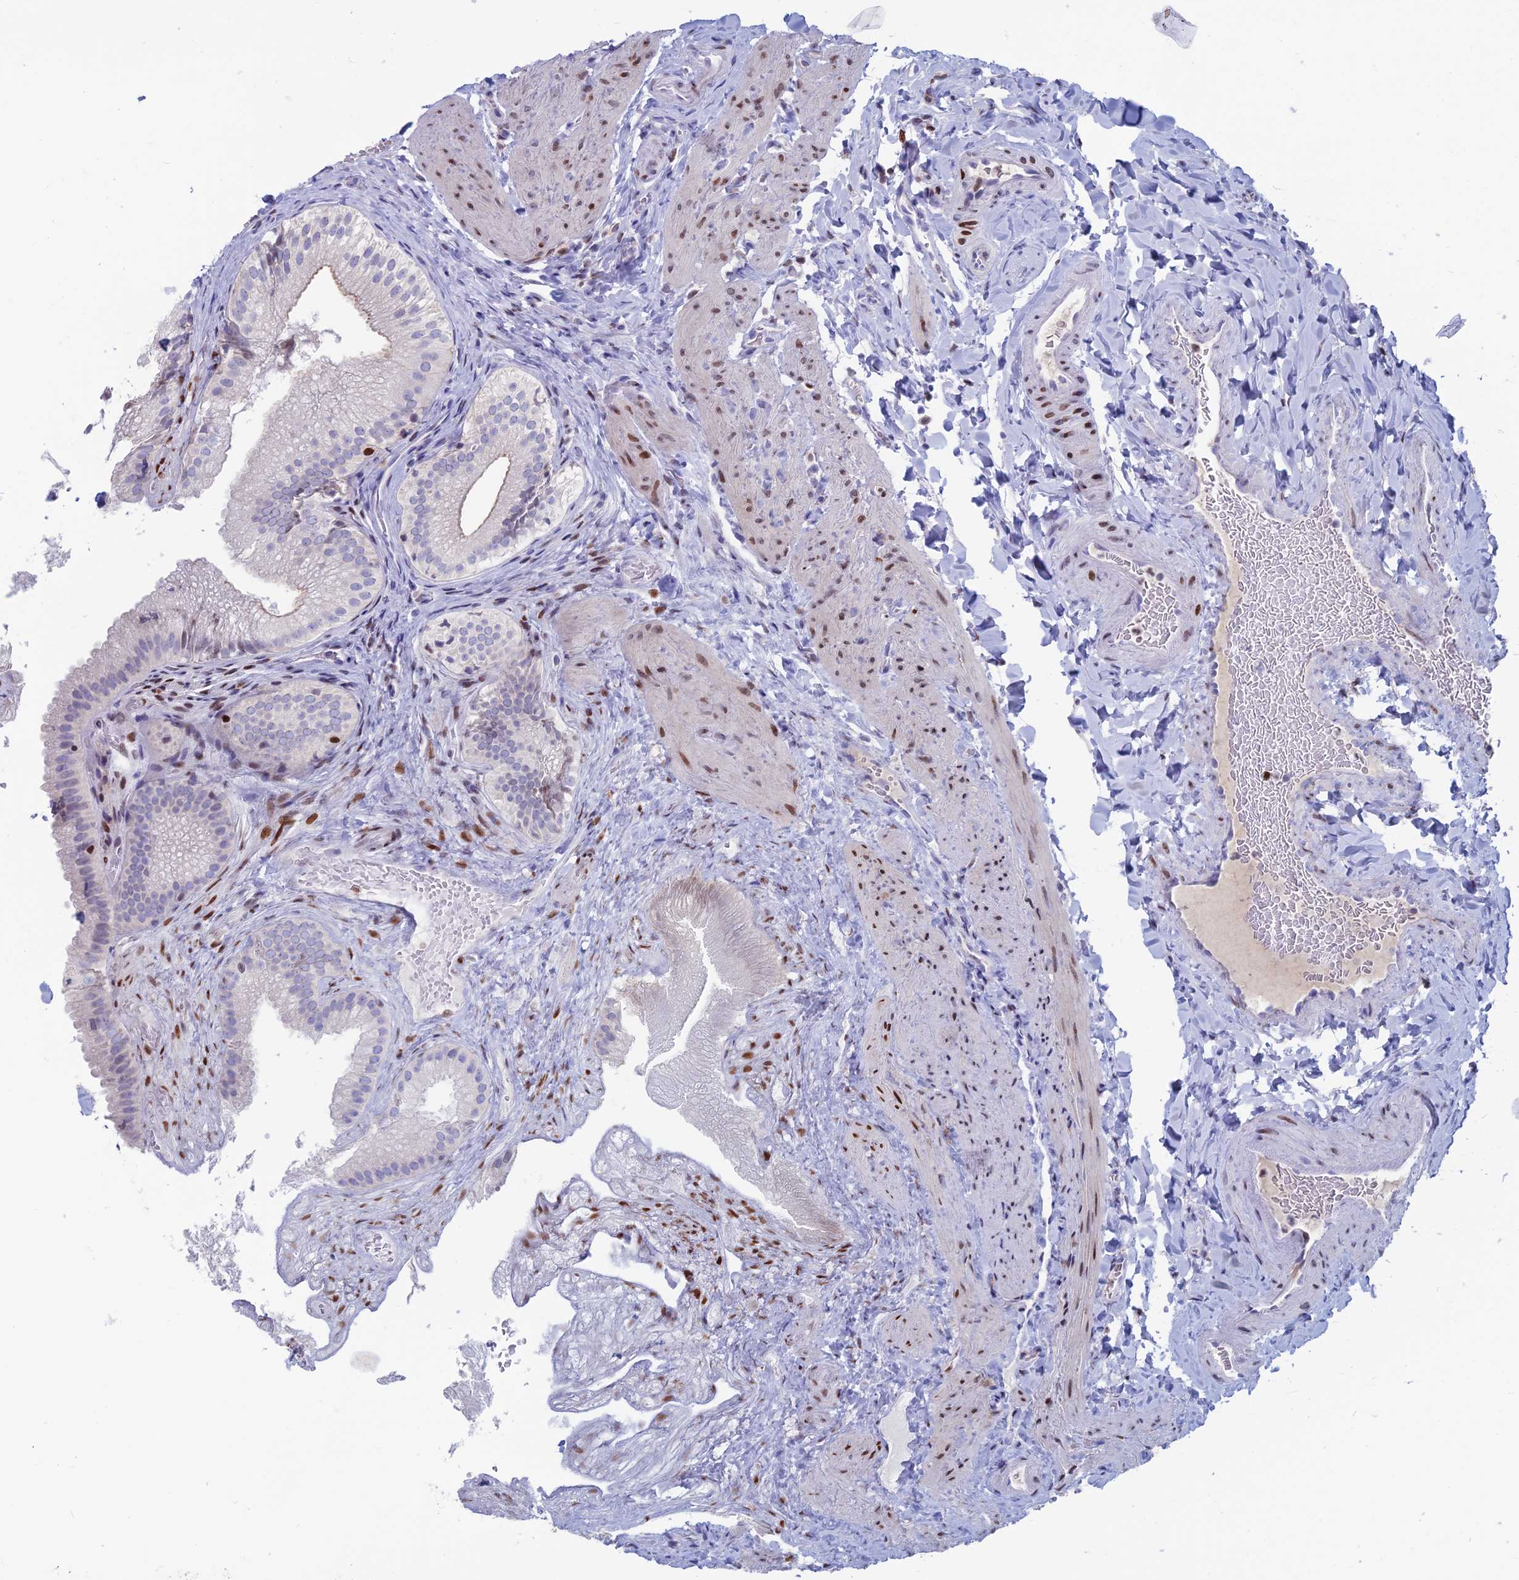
{"staining": {"intensity": "moderate", "quantity": "<25%", "location": "nuclear"}, "tissue": "gallbladder", "cell_type": "Glandular cells", "image_type": "normal", "snomed": [{"axis": "morphology", "description": "Normal tissue, NOS"}, {"axis": "topography", "description": "Gallbladder"}], "caption": "A low amount of moderate nuclear staining is present in about <25% of glandular cells in benign gallbladder. The staining was performed using DAB to visualize the protein expression in brown, while the nuclei were stained in blue with hematoxylin (Magnification: 20x).", "gene": "CERS6", "patient": {"sex": "female", "age": 30}}